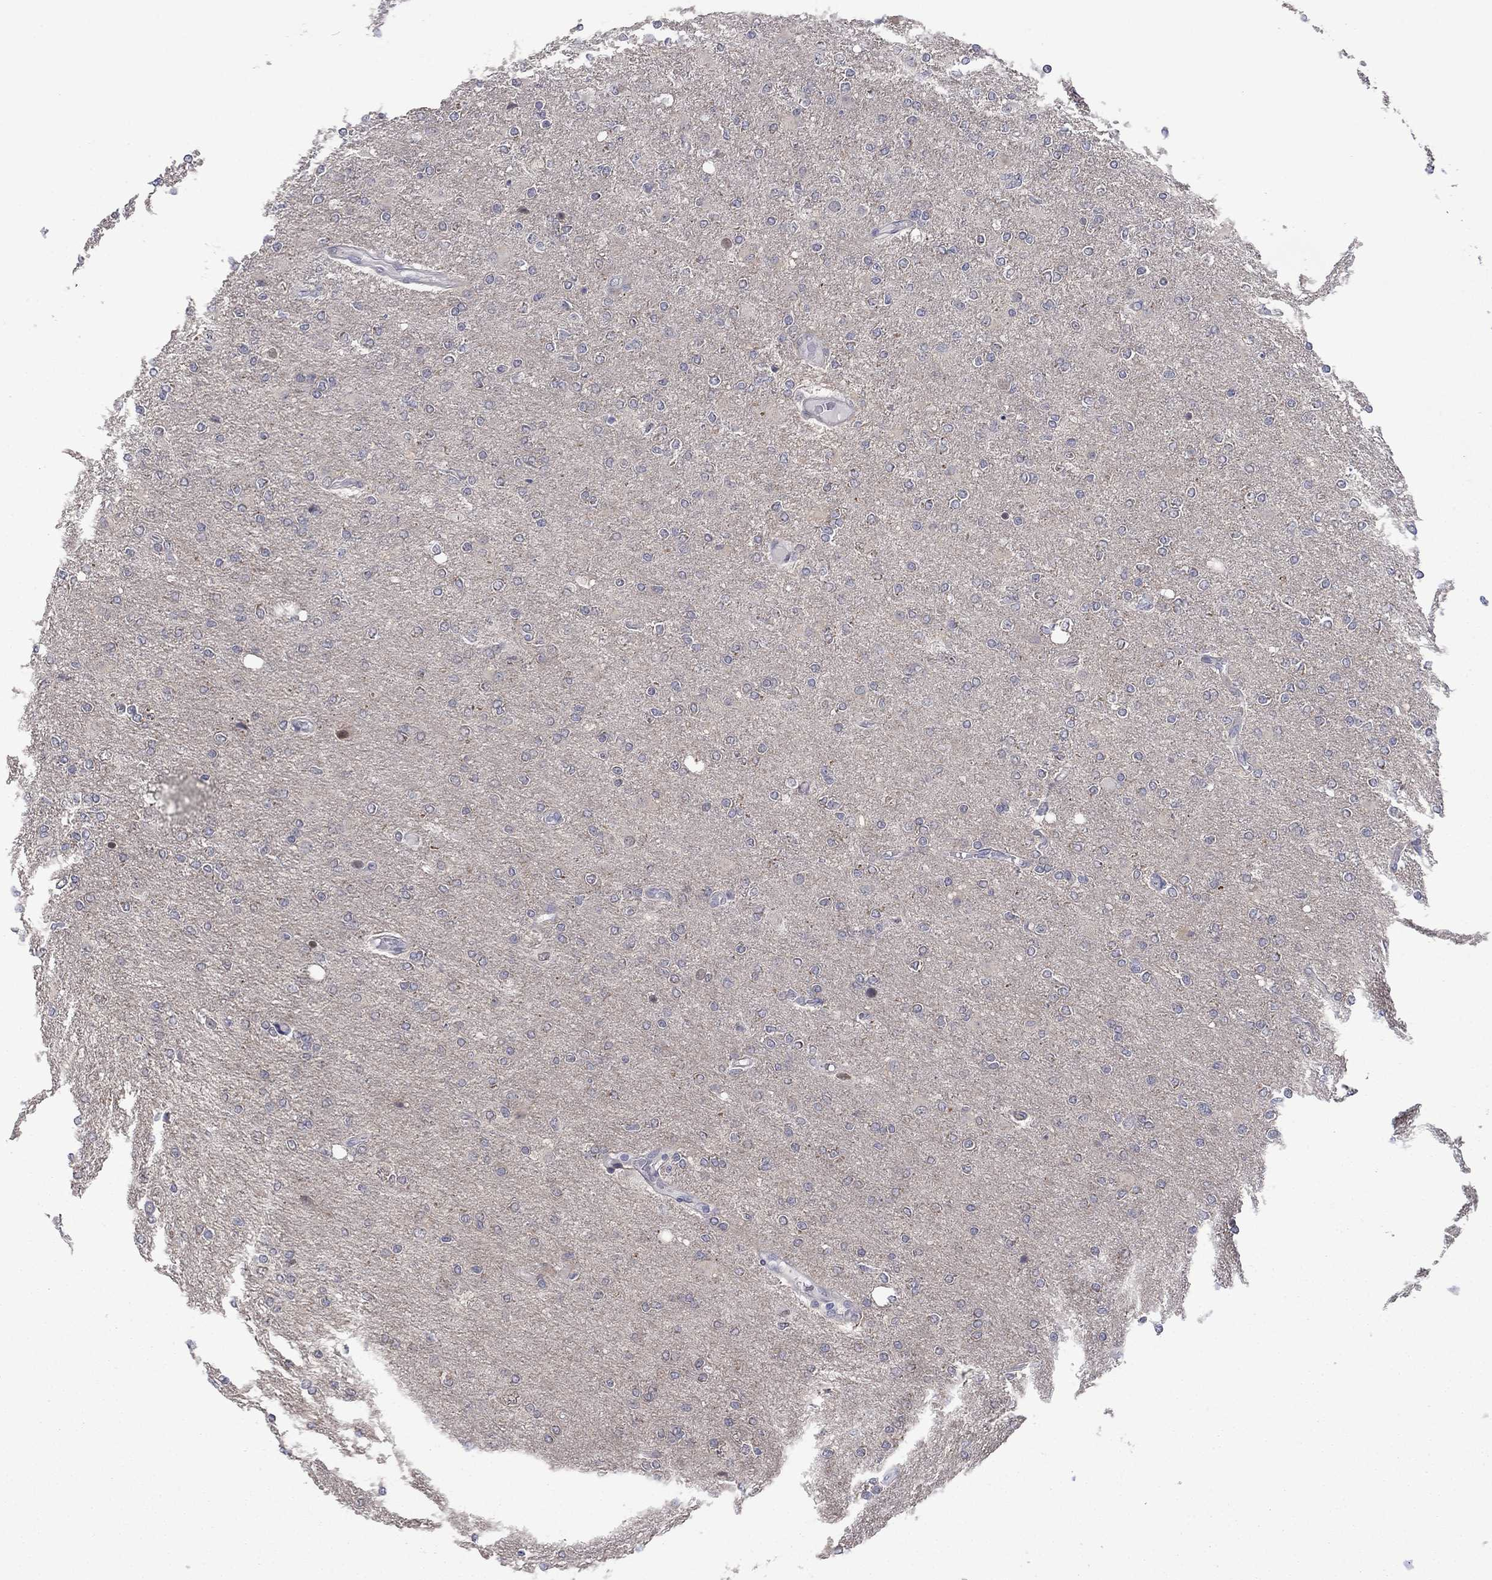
{"staining": {"intensity": "negative", "quantity": "none", "location": "none"}, "tissue": "glioma", "cell_type": "Tumor cells", "image_type": "cancer", "snomed": [{"axis": "morphology", "description": "Glioma, malignant, High grade"}, {"axis": "topography", "description": "Cerebral cortex"}], "caption": "IHC micrograph of neoplastic tissue: high-grade glioma (malignant) stained with DAB (3,3'-diaminobenzidine) reveals no significant protein expression in tumor cells. (Stains: DAB (3,3'-diaminobenzidine) immunohistochemistry with hematoxylin counter stain, Microscopy: brightfield microscopy at high magnification).", "gene": "TTC21B", "patient": {"sex": "male", "age": 70}}